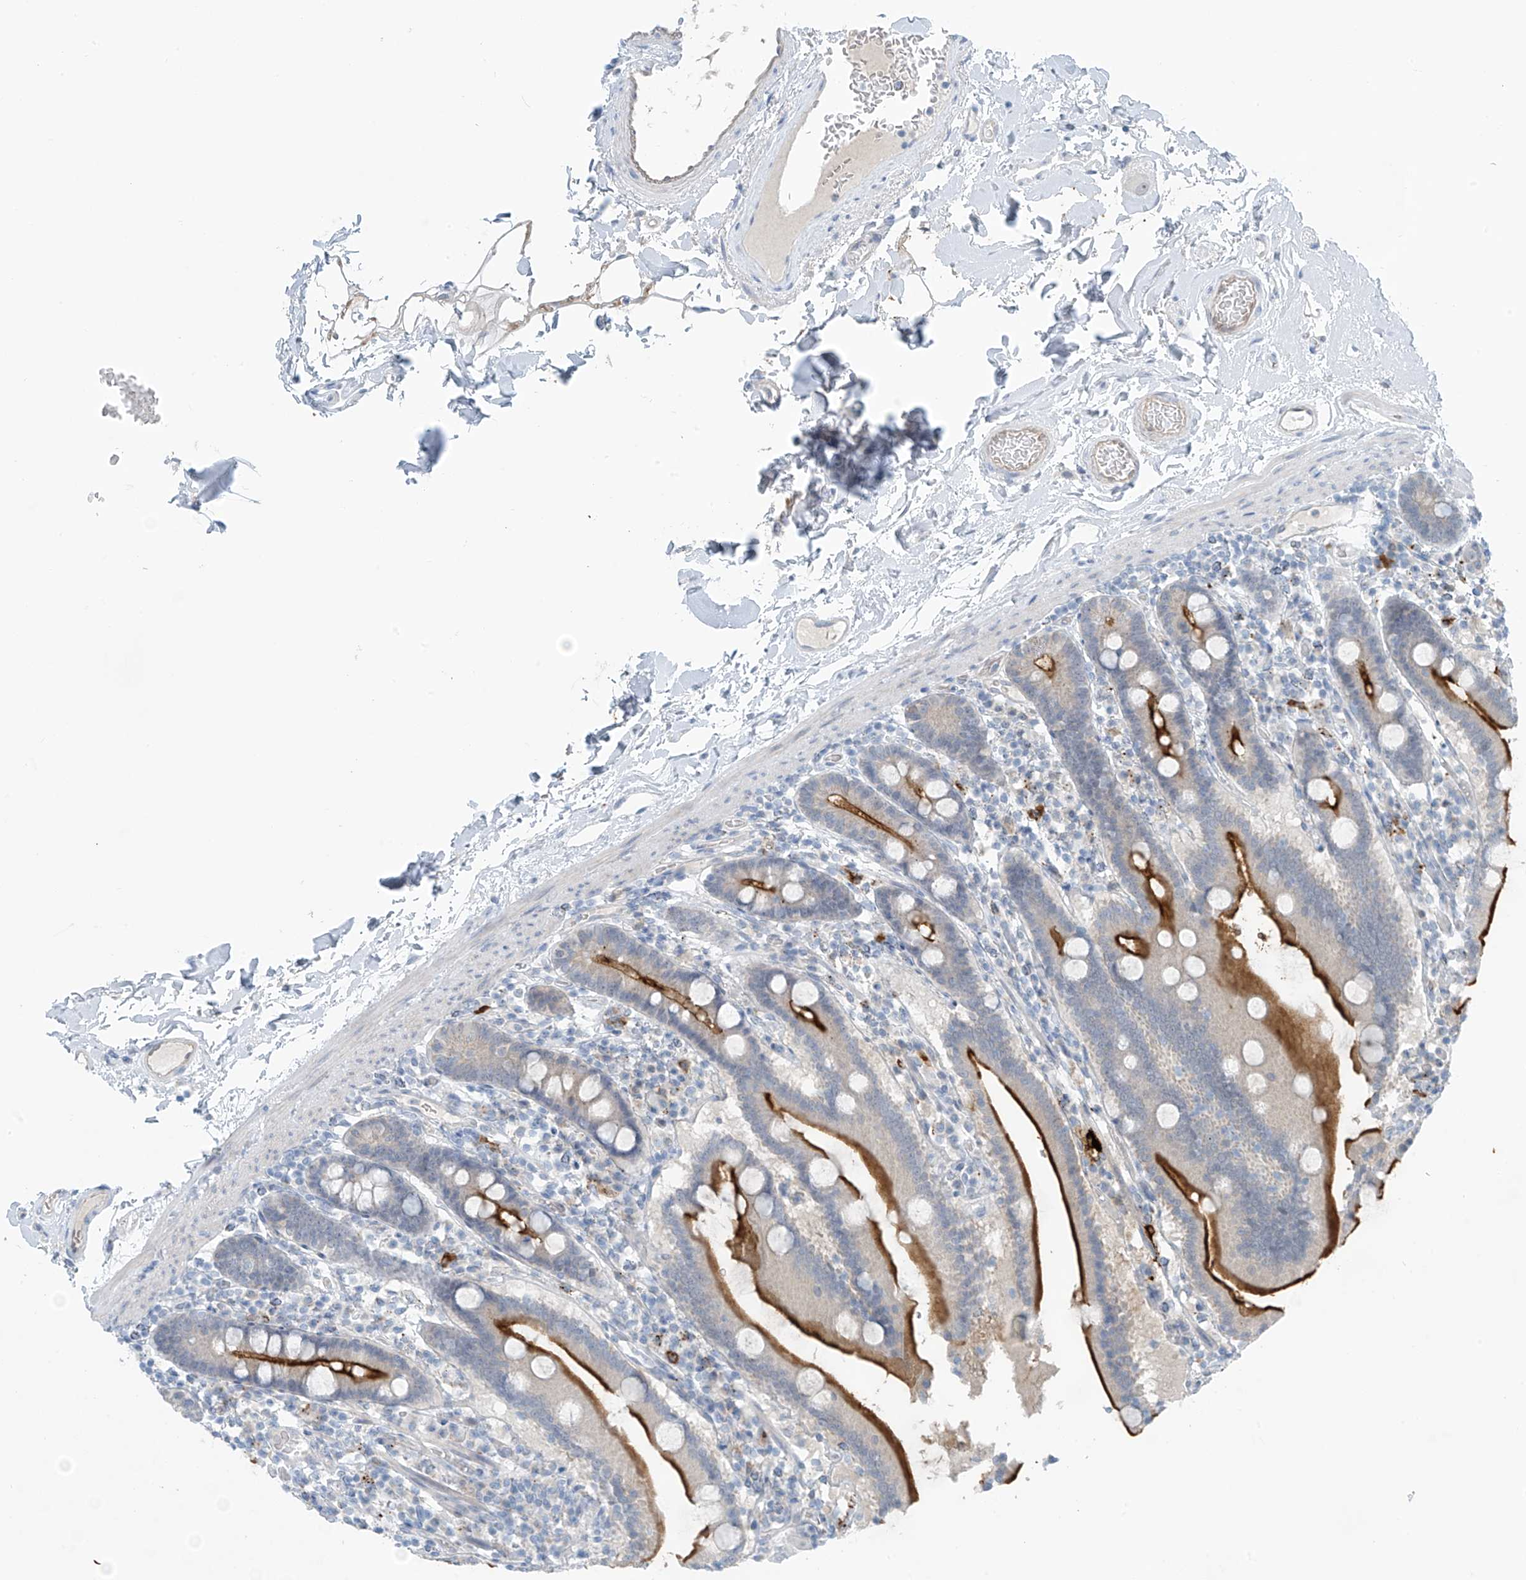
{"staining": {"intensity": "strong", "quantity": "25%-75%", "location": "cytoplasmic/membranous"}, "tissue": "duodenum", "cell_type": "Glandular cells", "image_type": "normal", "snomed": [{"axis": "morphology", "description": "Normal tissue, NOS"}, {"axis": "topography", "description": "Duodenum"}], "caption": "Strong cytoplasmic/membranous protein staining is seen in approximately 25%-75% of glandular cells in duodenum.", "gene": "ZNF793", "patient": {"sex": "male", "age": 55}}